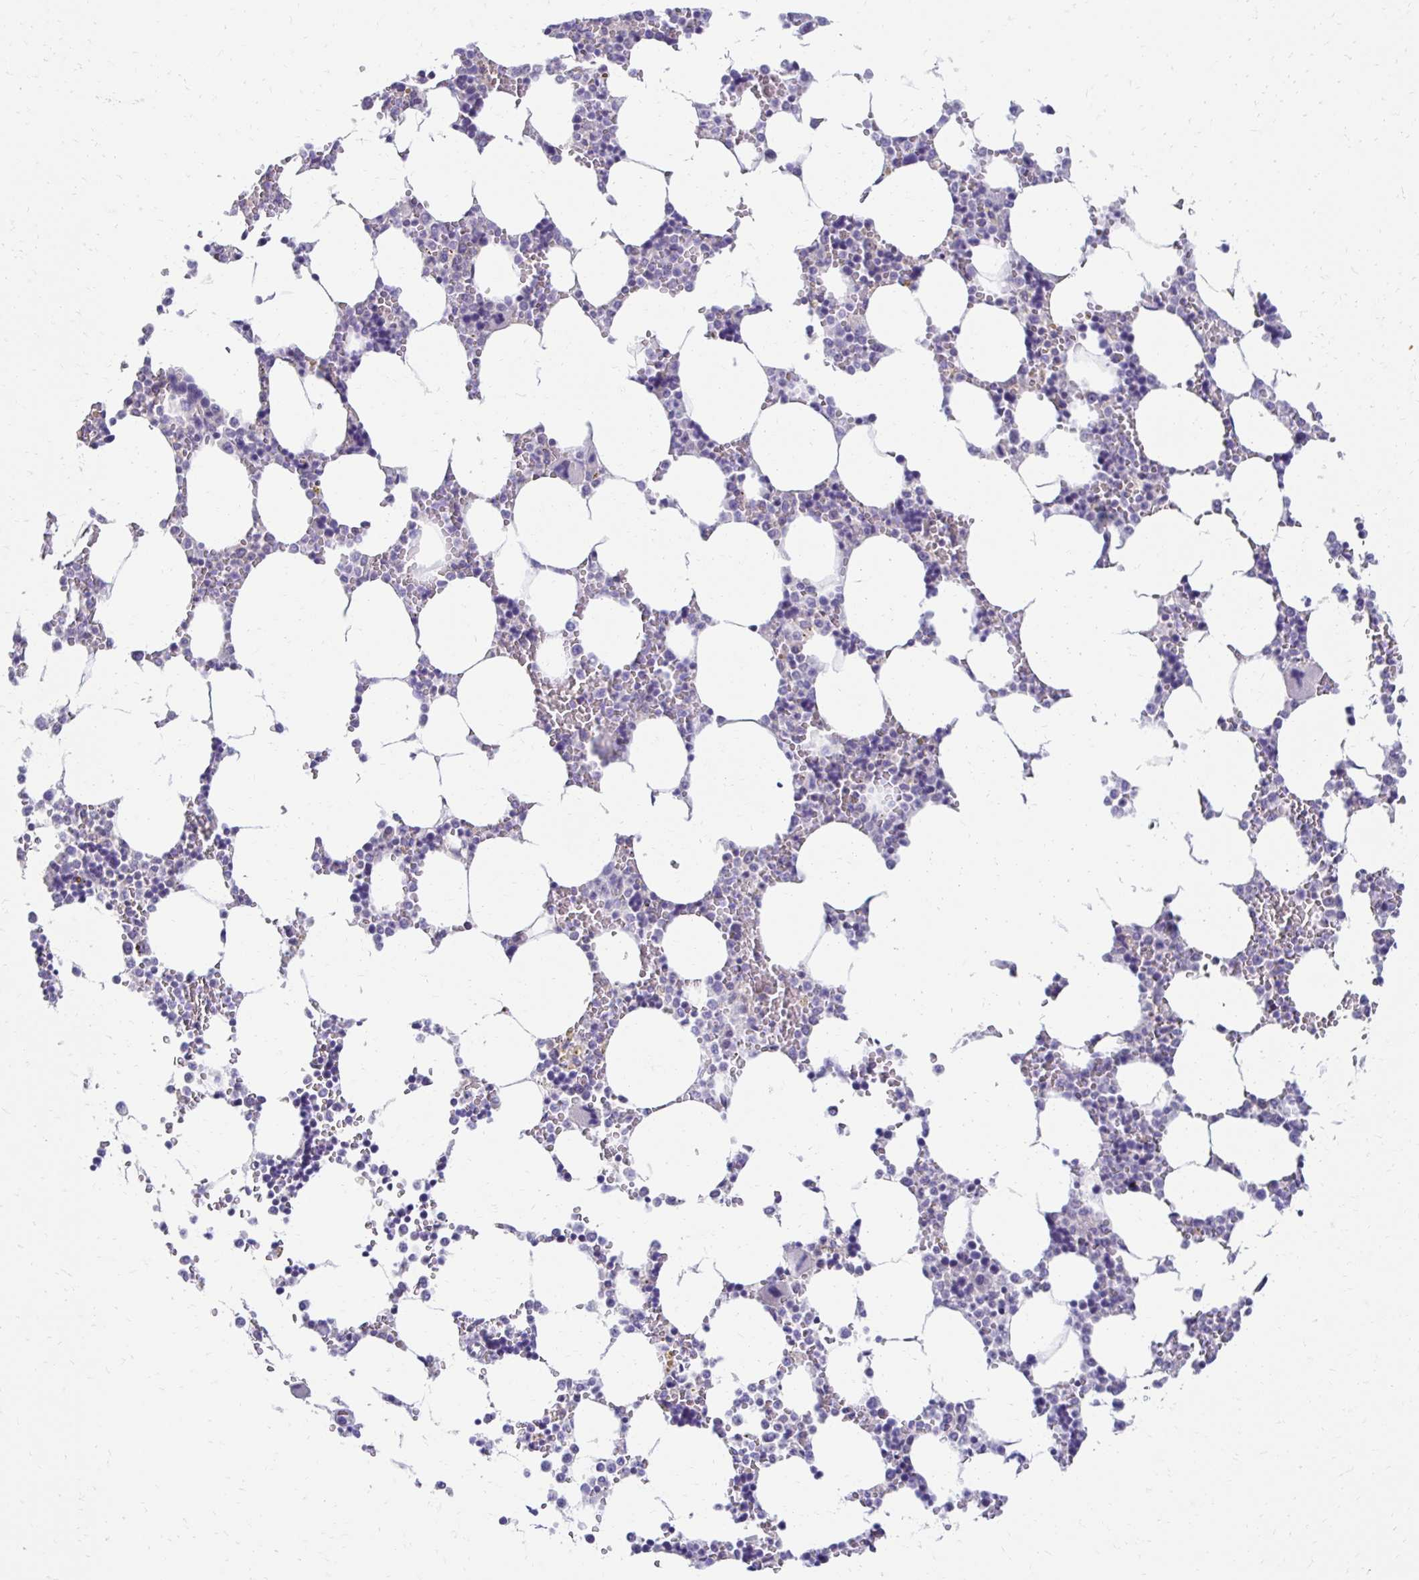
{"staining": {"intensity": "negative", "quantity": "none", "location": "none"}, "tissue": "bone marrow", "cell_type": "Hematopoietic cells", "image_type": "normal", "snomed": [{"axis": "morphology", "description": "Normal tissue, NOS"}, {"axis": "topography", "description": "Bone marrow"}], "caption": "Histopathology image shows no significant protein staining in hematopoietic cells of benign bone marrow. (Brightfield microscopy of DAB IHC at high magnification).", "gene": "C1QTNF2", "patient": {"sex": "male", "age": 64}}